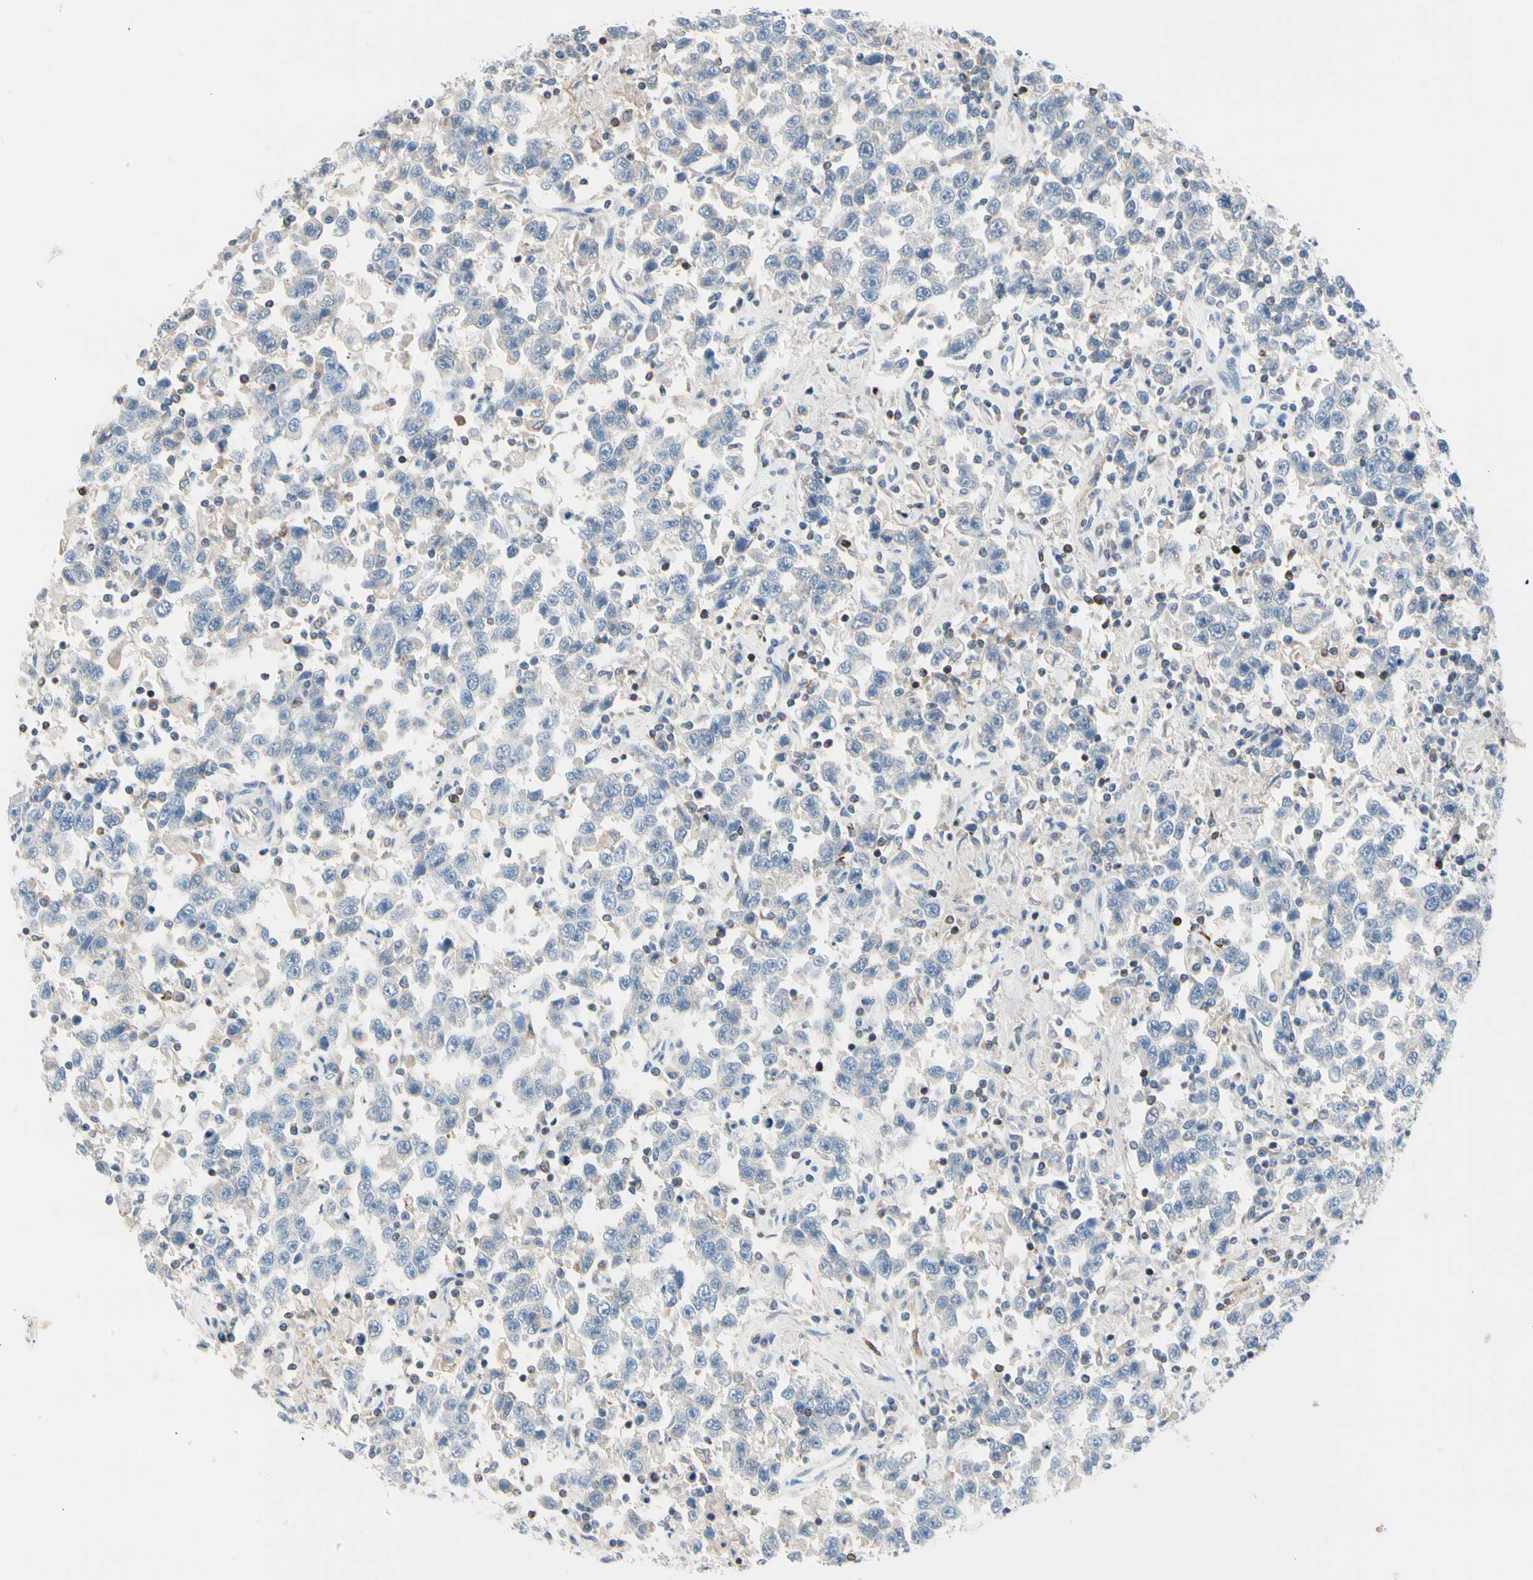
{"staining": {"intensity": "negative", "quantity": "none", "location": "none"}, "tissue": "testis cancer", "cell_type": "Tumor cells", "image_type": "cancer", "snomed": [{"axis": "morphology", "description": "Seminoma, NOS"}, {"axis": "topography", "description": "Testis"}], "caption": "Immunohistochemistry photomicrograph of neoplastic tissue: seminoma (testis) stained with DAB displays no significant protein expression in tumor cells.", "gene": "MAP3K3", "patient": {"sex": "male", "age": 41}}